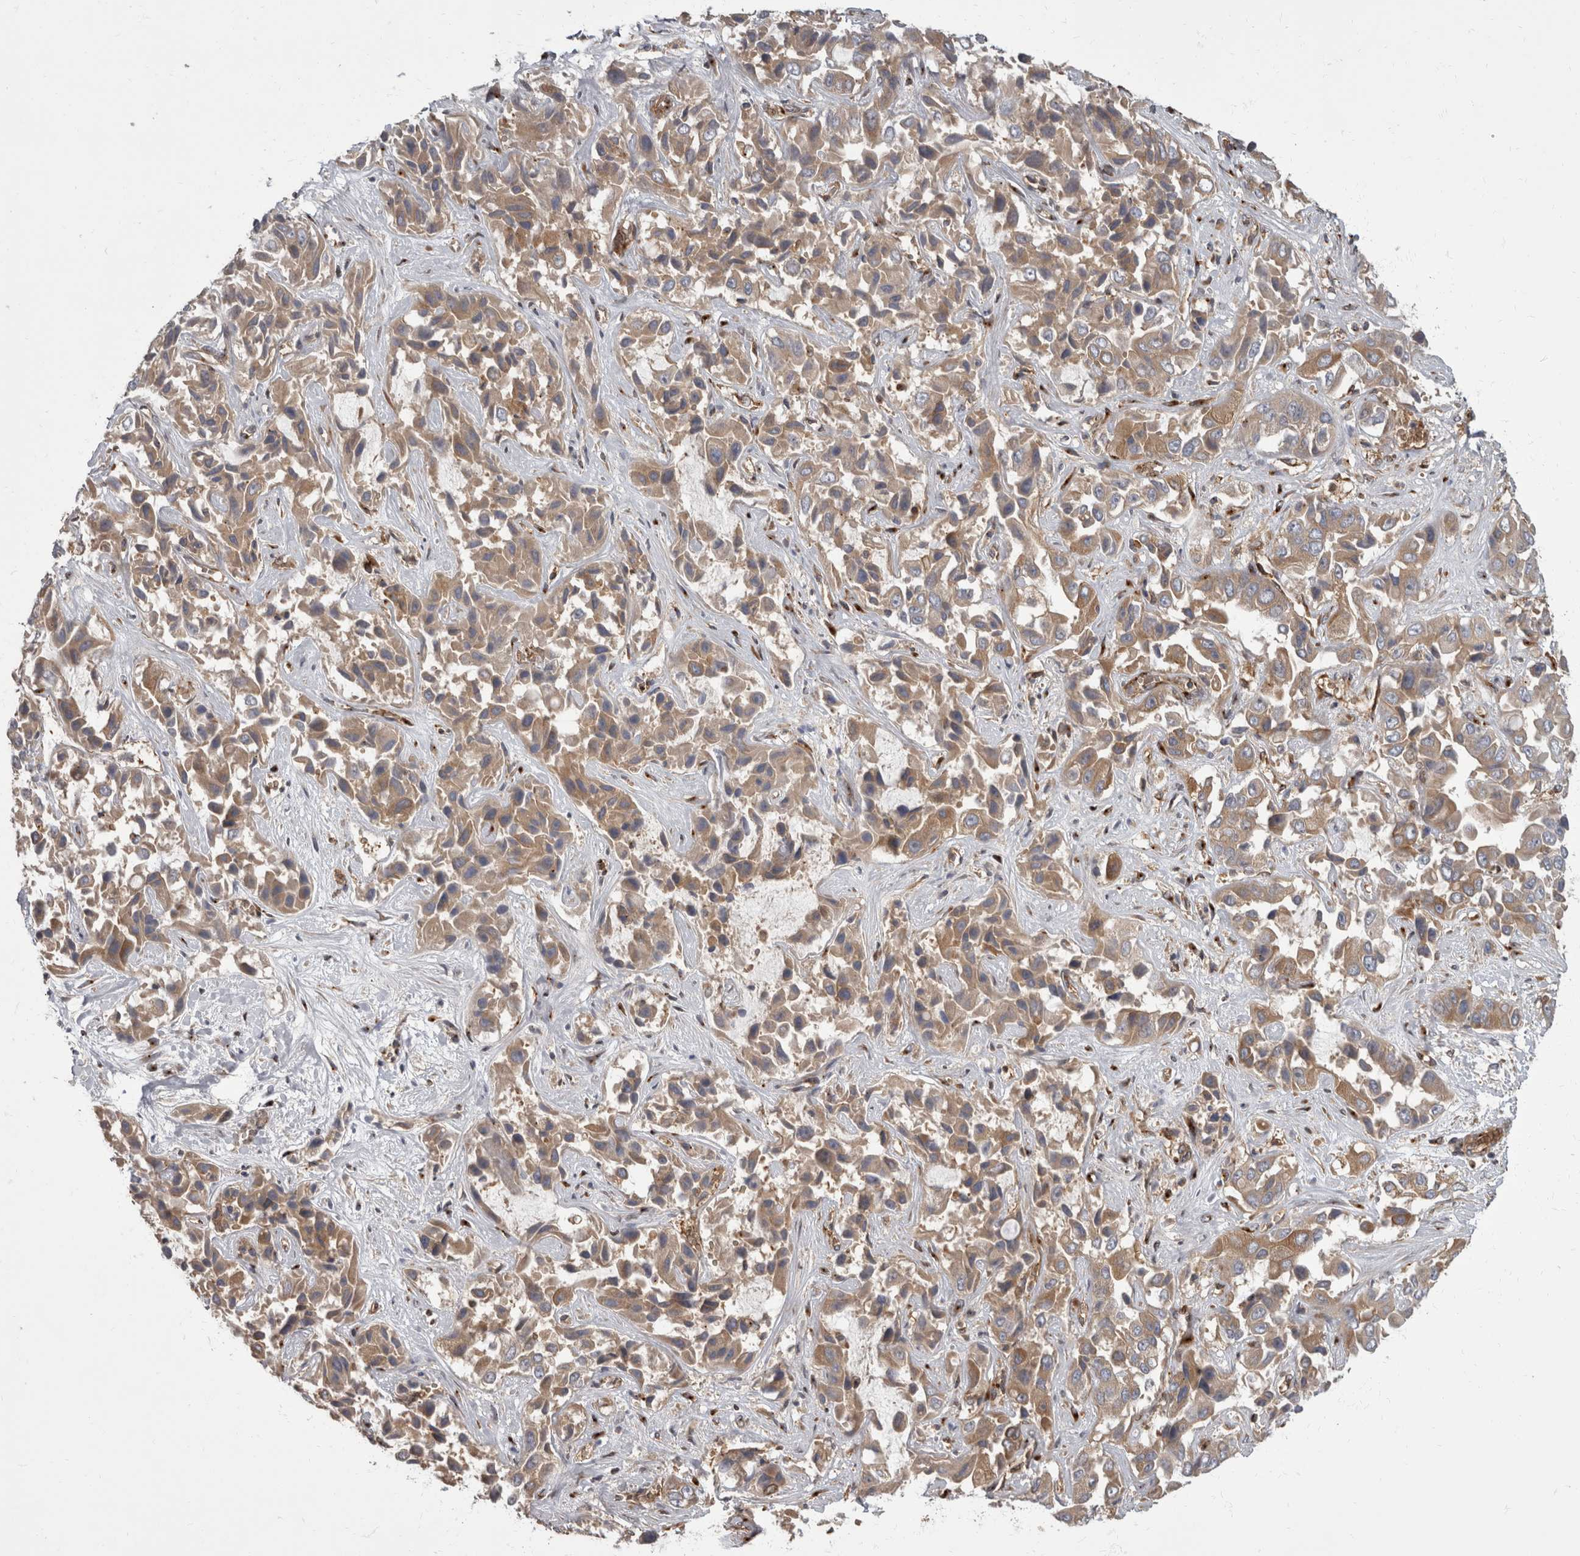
{"staining": {"intensity": "weak", "quantity": ">75%", "location": "cytoplasmic/membranous"}, "tissue": "liver cancer", "cell_type": "Tumor cells", "image_type": "cancer", "snomed": [{"axis": "morphology", "description": "Cholangiocarcinoma"}, {"axis": "topography", "description": "Liver"}], "caption": "Protein staining of liver cancer (cholangiocarcinoma) tissue displays weak cytoplasmic/membranous expression in about >75% of tumor cells.", "gene": "HOOK3", "patient": {"sex": "female", "age": 52}}